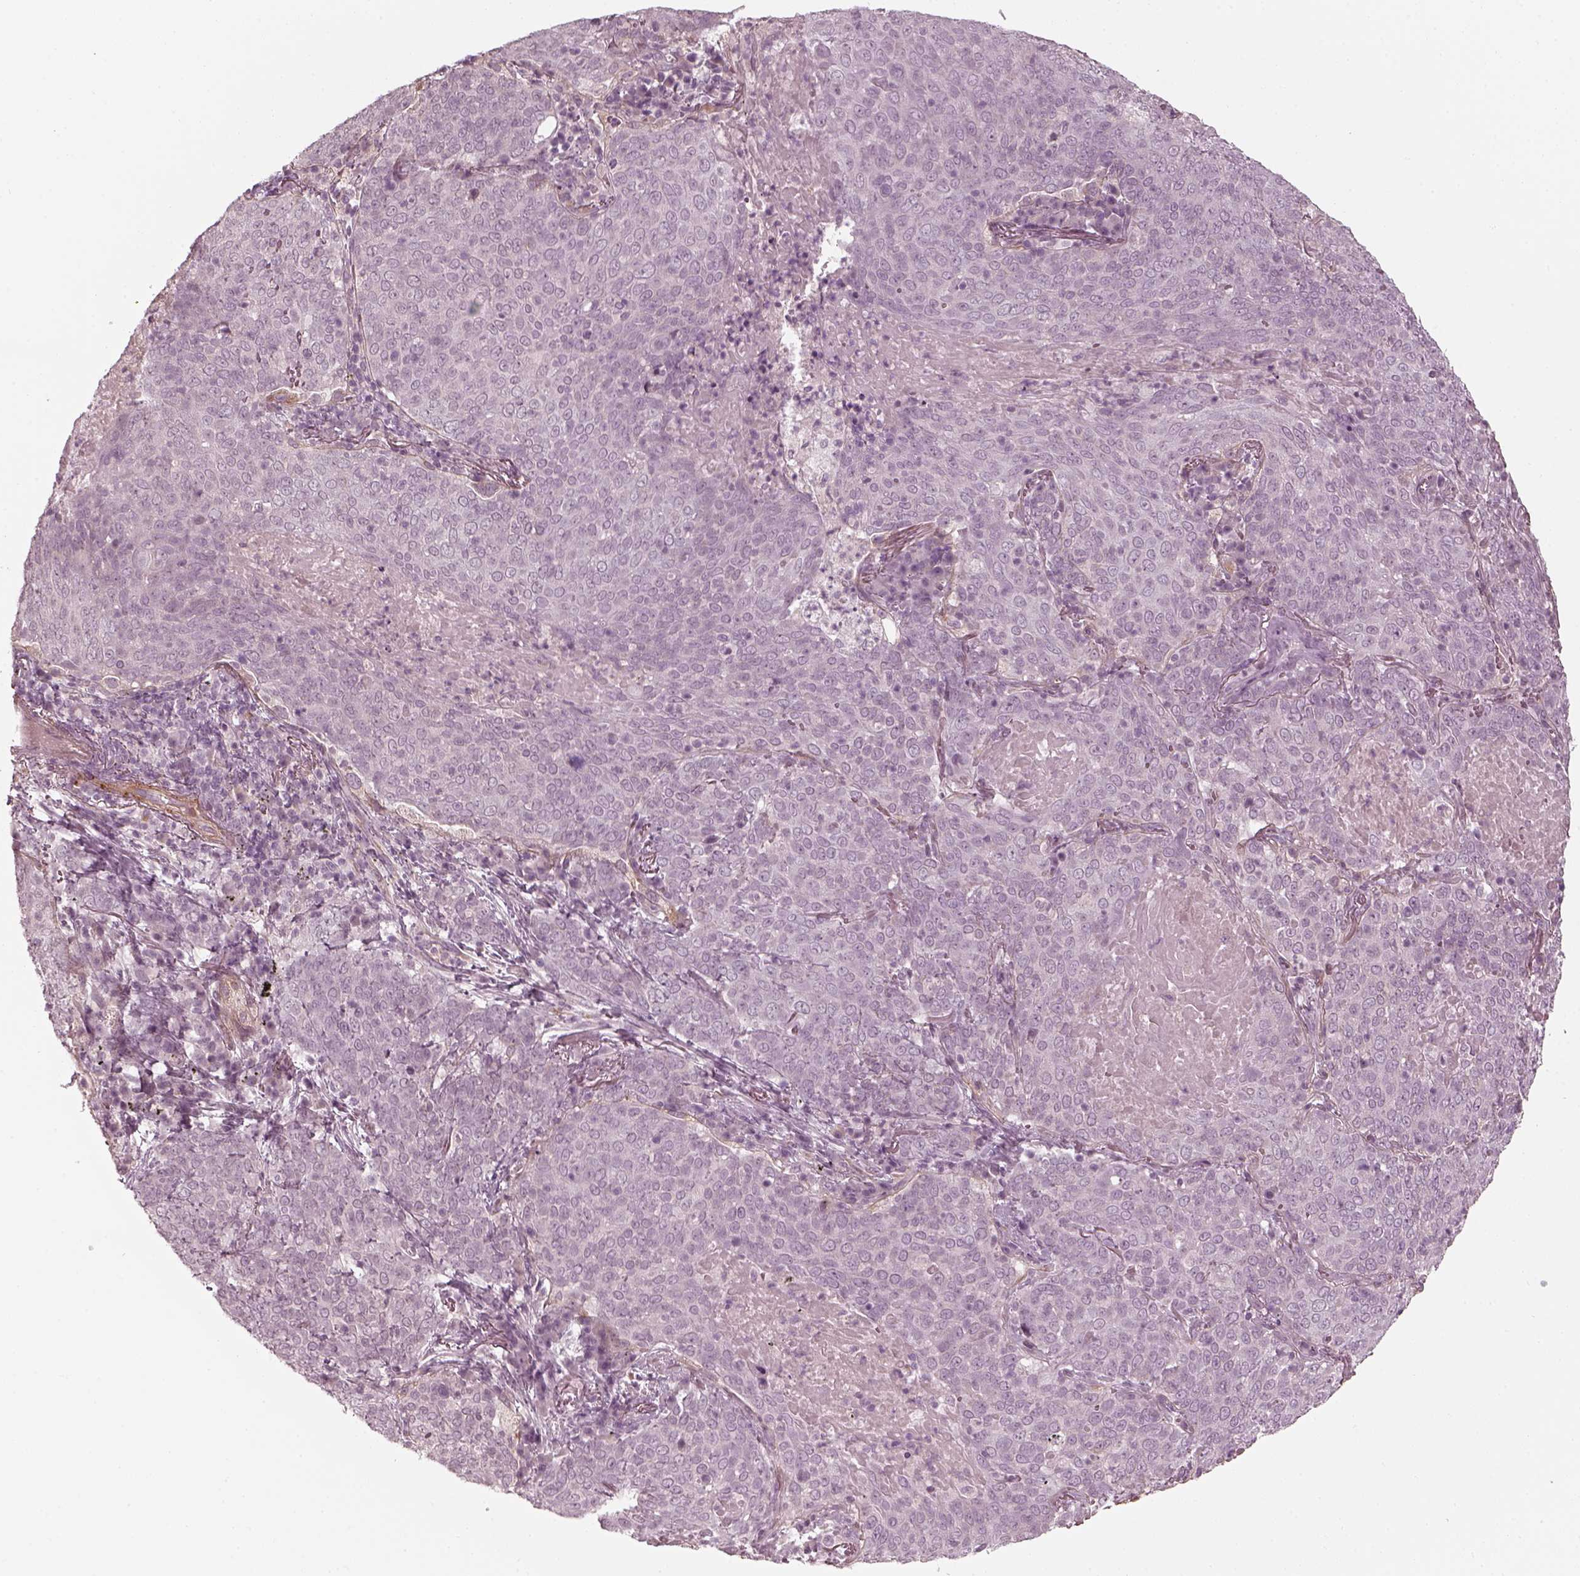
{"staining": {"intensity": "negative", "quantity": "none", "location": "none"}, "tissue": "lung cancer", "cell_type": "Tumor cells", "image_type": "cancer", "snomed": [{"axis": "morphology", "description": "Squamous cell carcinoma, NOS"}, {"axis": "topography", "description": "Lung"}], "caption": "Immunohistochemistry image of human lung squamous cell carcinoma stained for a protein (brown), which shows no positivity in tumor cells.", "gene": "LAMB2", "patient": {"sex": "male", "age": 82}}